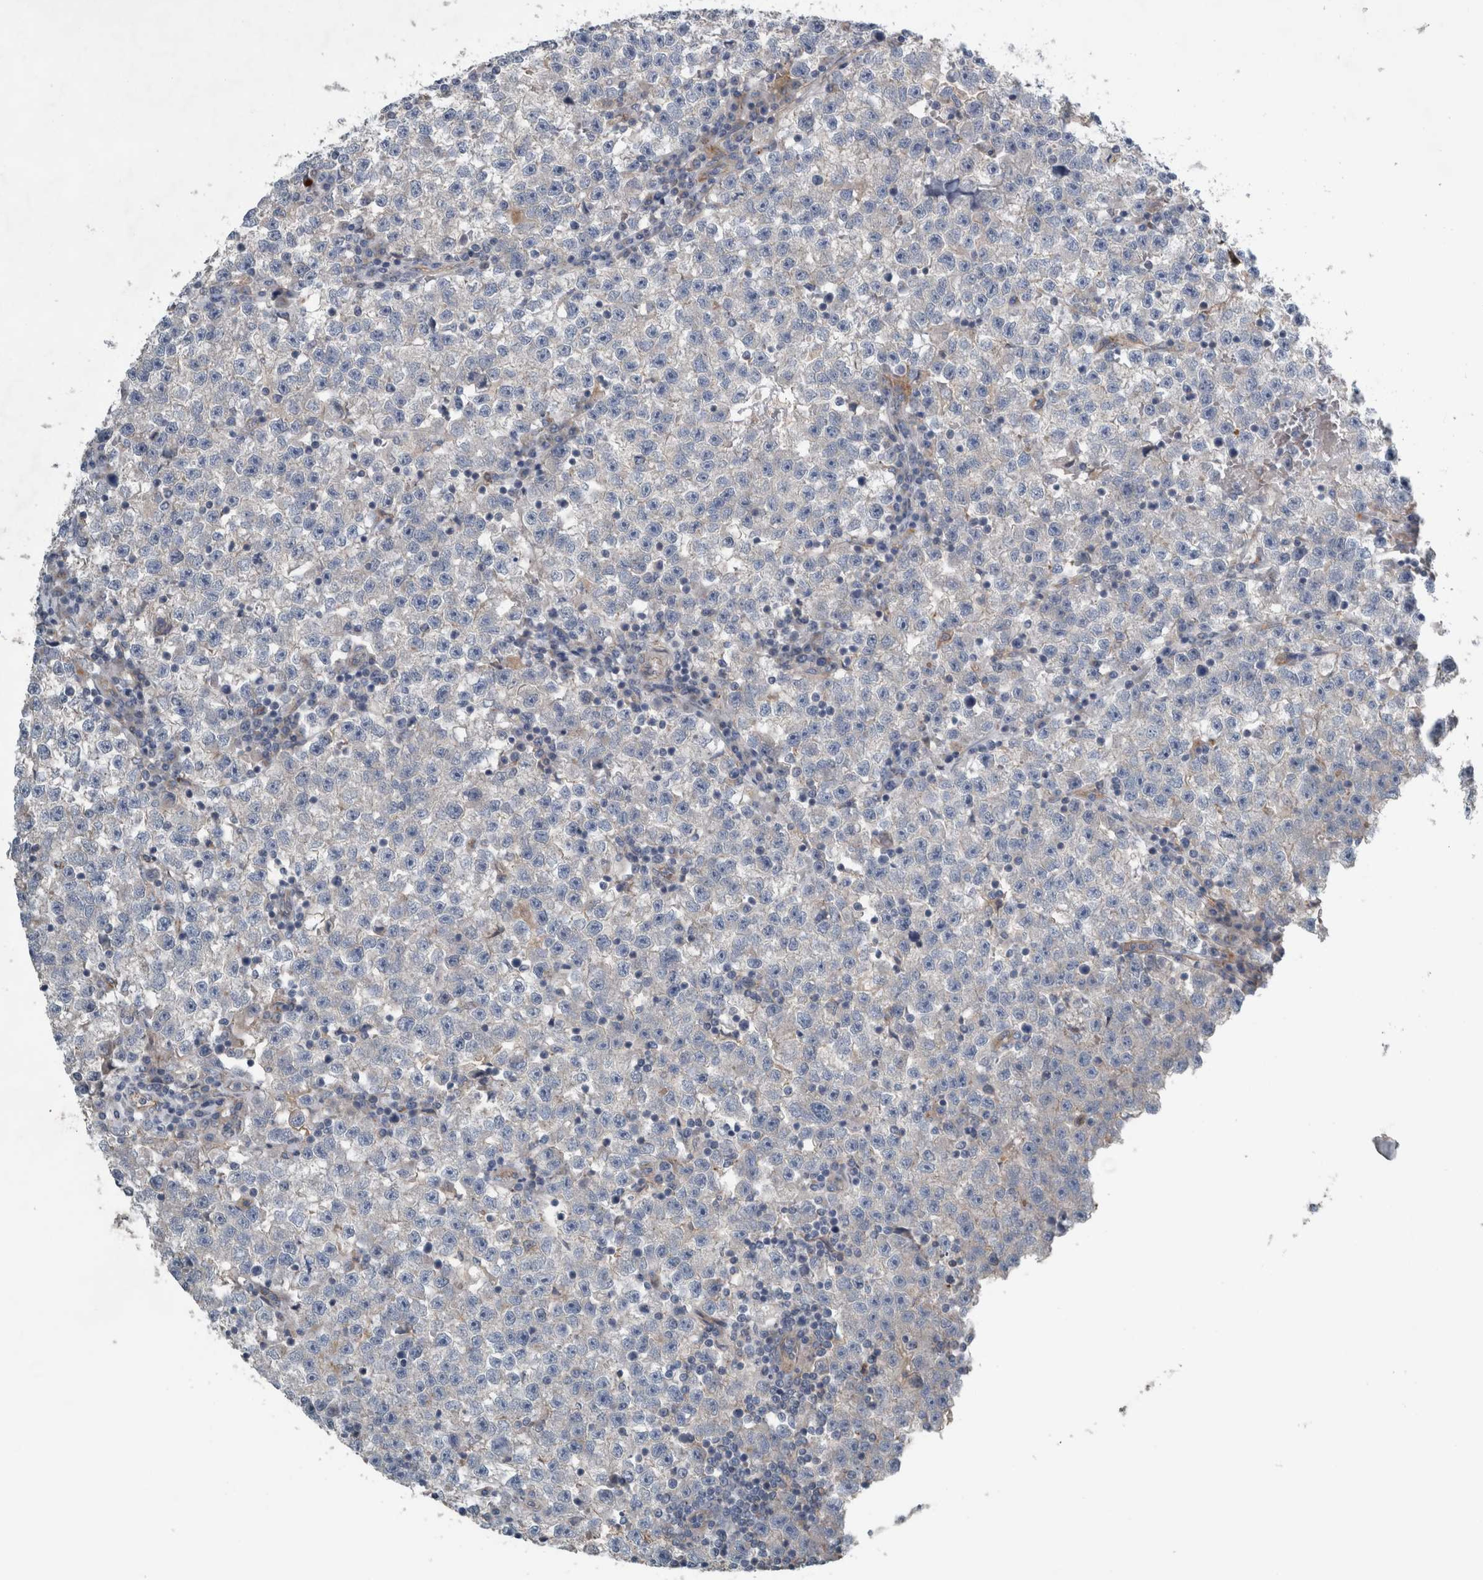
{"staining": {"intensity": "negative", "quantity": "none", "location": "none"}, "tissue": "testis cancer", "cell_type": "Tumor cells", "image_type": "cancer", "snomed": [{"axis": "morphology", "description": "Seminoma, NOS"}, {"axis": "topography", "description": "Testis"}], "caption": "Tumor cells are negative for protein expression in human testis cancer (seminoma).", "gene": "GLT8D2", "patient": {"sex": "male", "age": 22}}